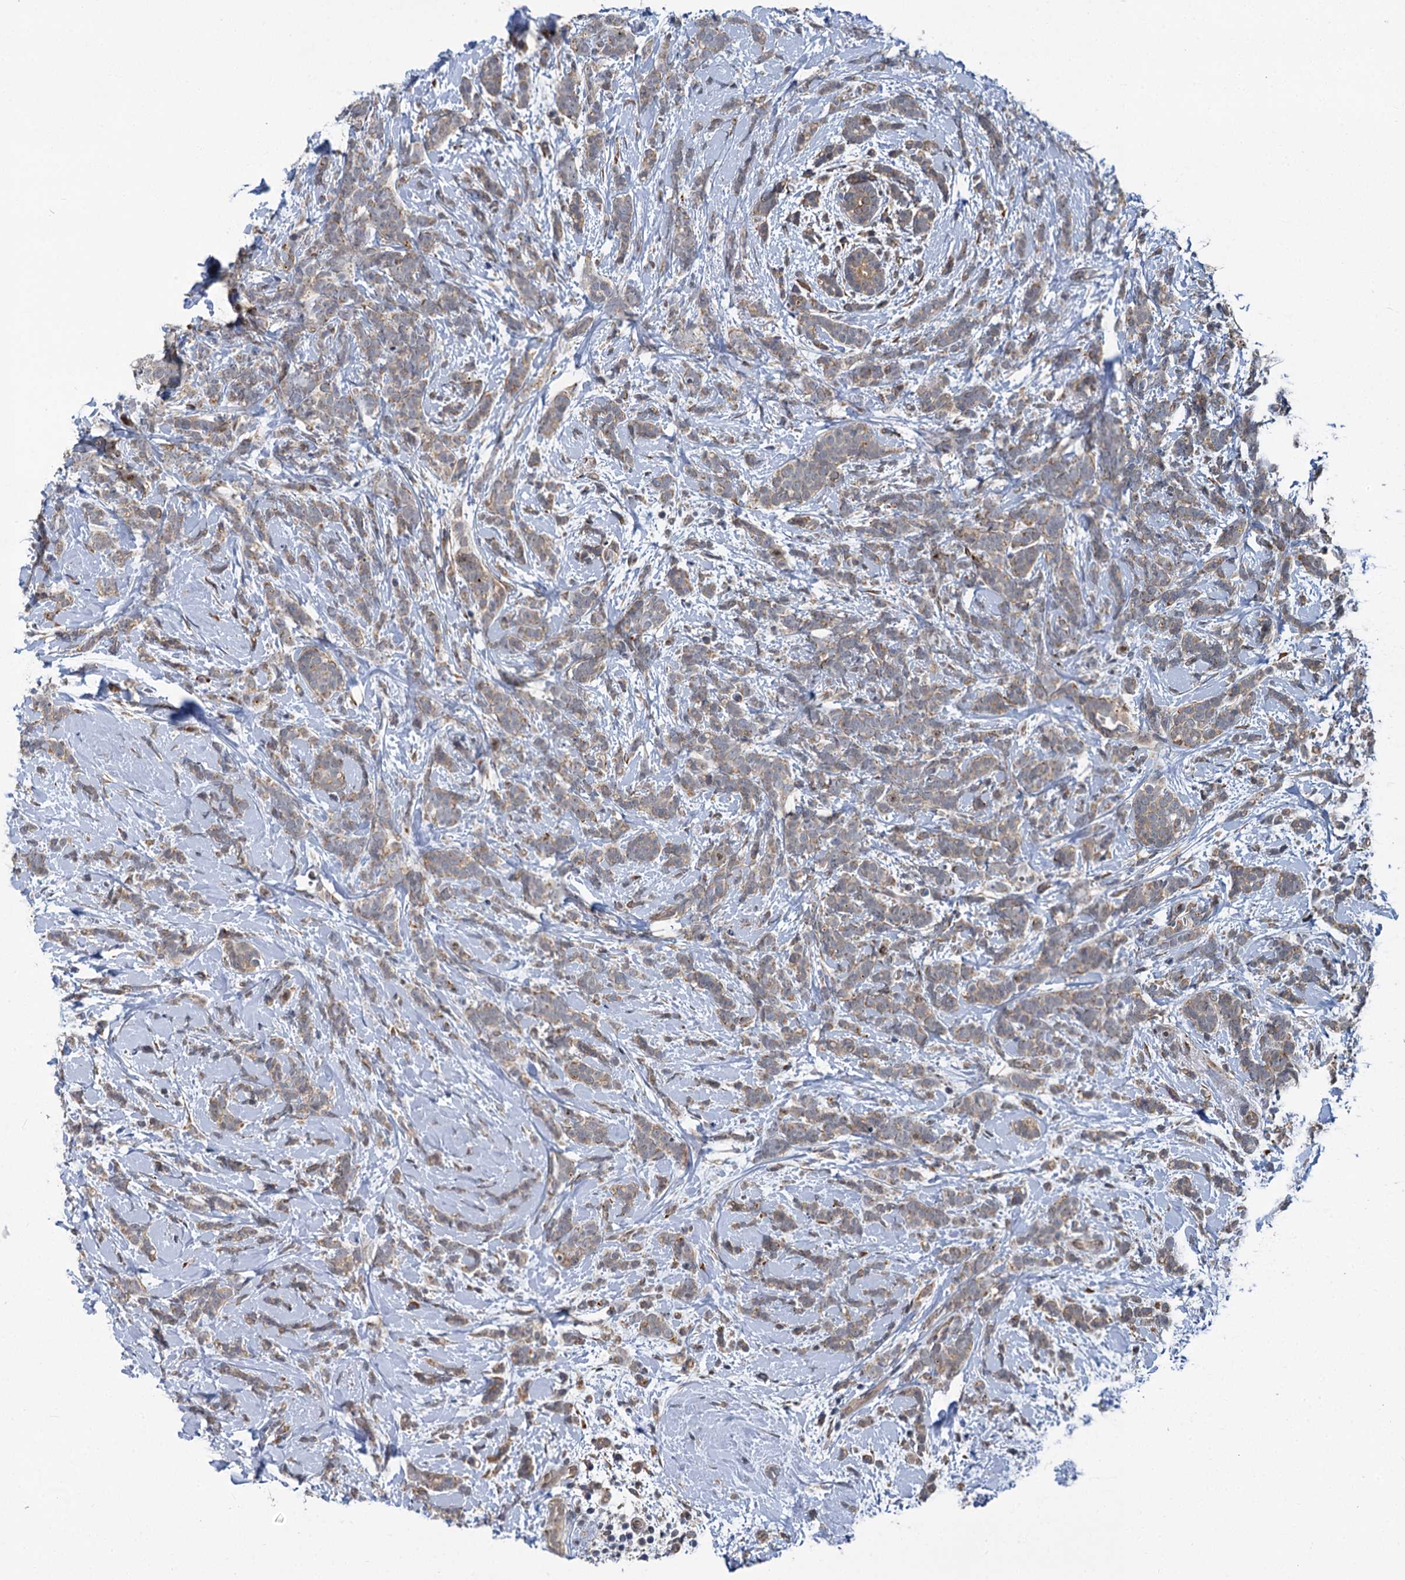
{"staining": {"intensity": "moderate", "quantity": "25%-75%", "location": "cytoplasmic/membranous"}, "tissue": "breast cancer", "cell_type": "Tumor cells", "image_type": "cancer", "snomed": [{"axis": "morphology", "description": "Lobular carcinoma"}, {"axis": "topography", "description": "Breast"}], "caption": "An immunohistochemistry (IHC) photomicrograph of neoplastic tissue is shown. Protein staining in brown labels moderate cytoplasmic/membranous positivity in breast cancer within tumor cells.", "gene": "APBA2", "patient": {"sex": "female", "age": 58}}